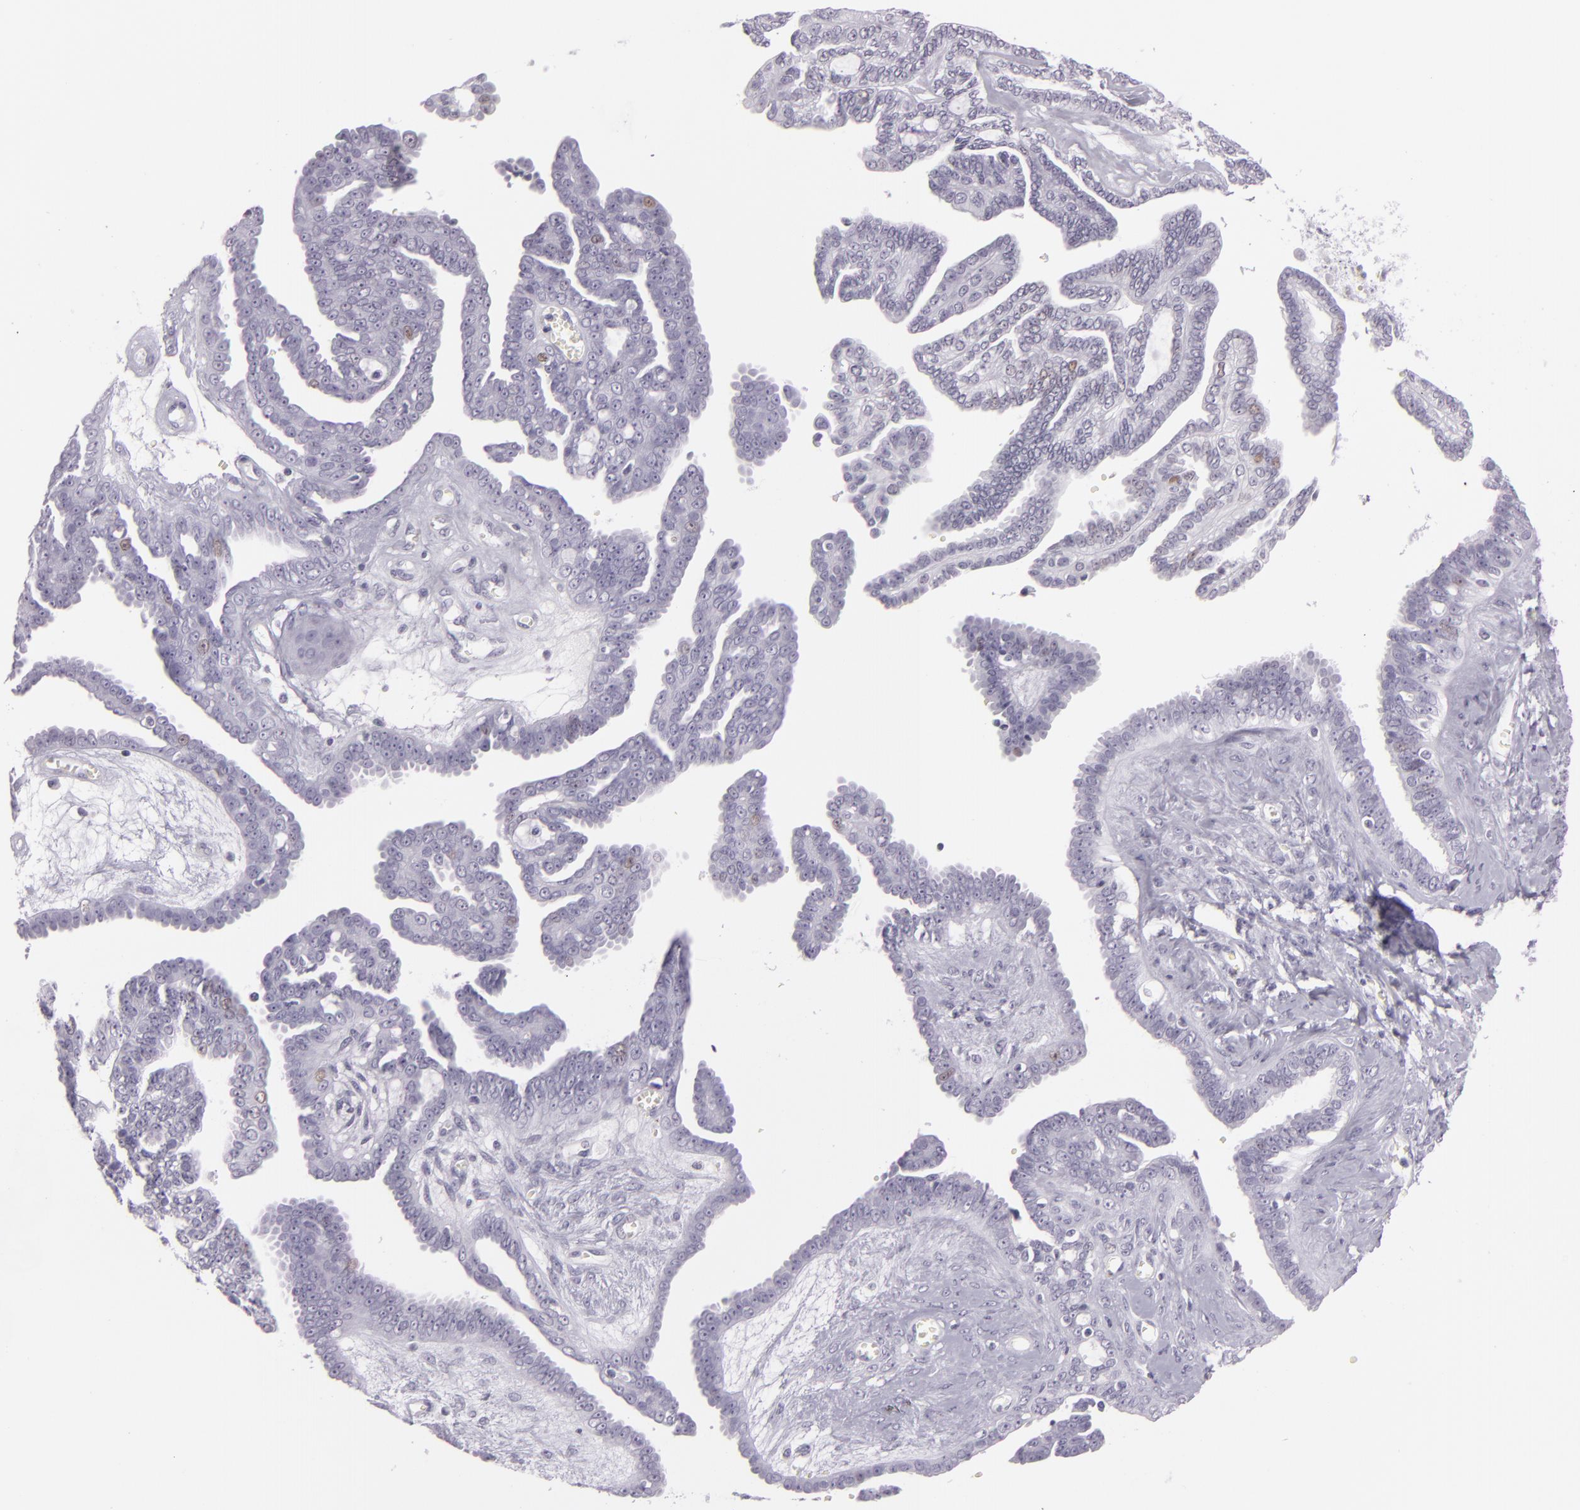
{"staining": {"intensity": "weak", "quantity": "<25%", "location": "nuclear"}, "tissue": "ovarian cancer", "cell_type": "Tumor cells", "image_type": "cancer", "snomed": [{"axis": "morphology", "description": "Cystadenocarcinoma, serous, NOS"}, {"axis": "topography", "description": "Ovary"}], "caption": "Photomicrograph shows no significant protein positivity in tumor cells of serous cystadenocarcinoma (ovarian).", "gene": "MCM3", "patient": {"sex": "female", "age": 71}}